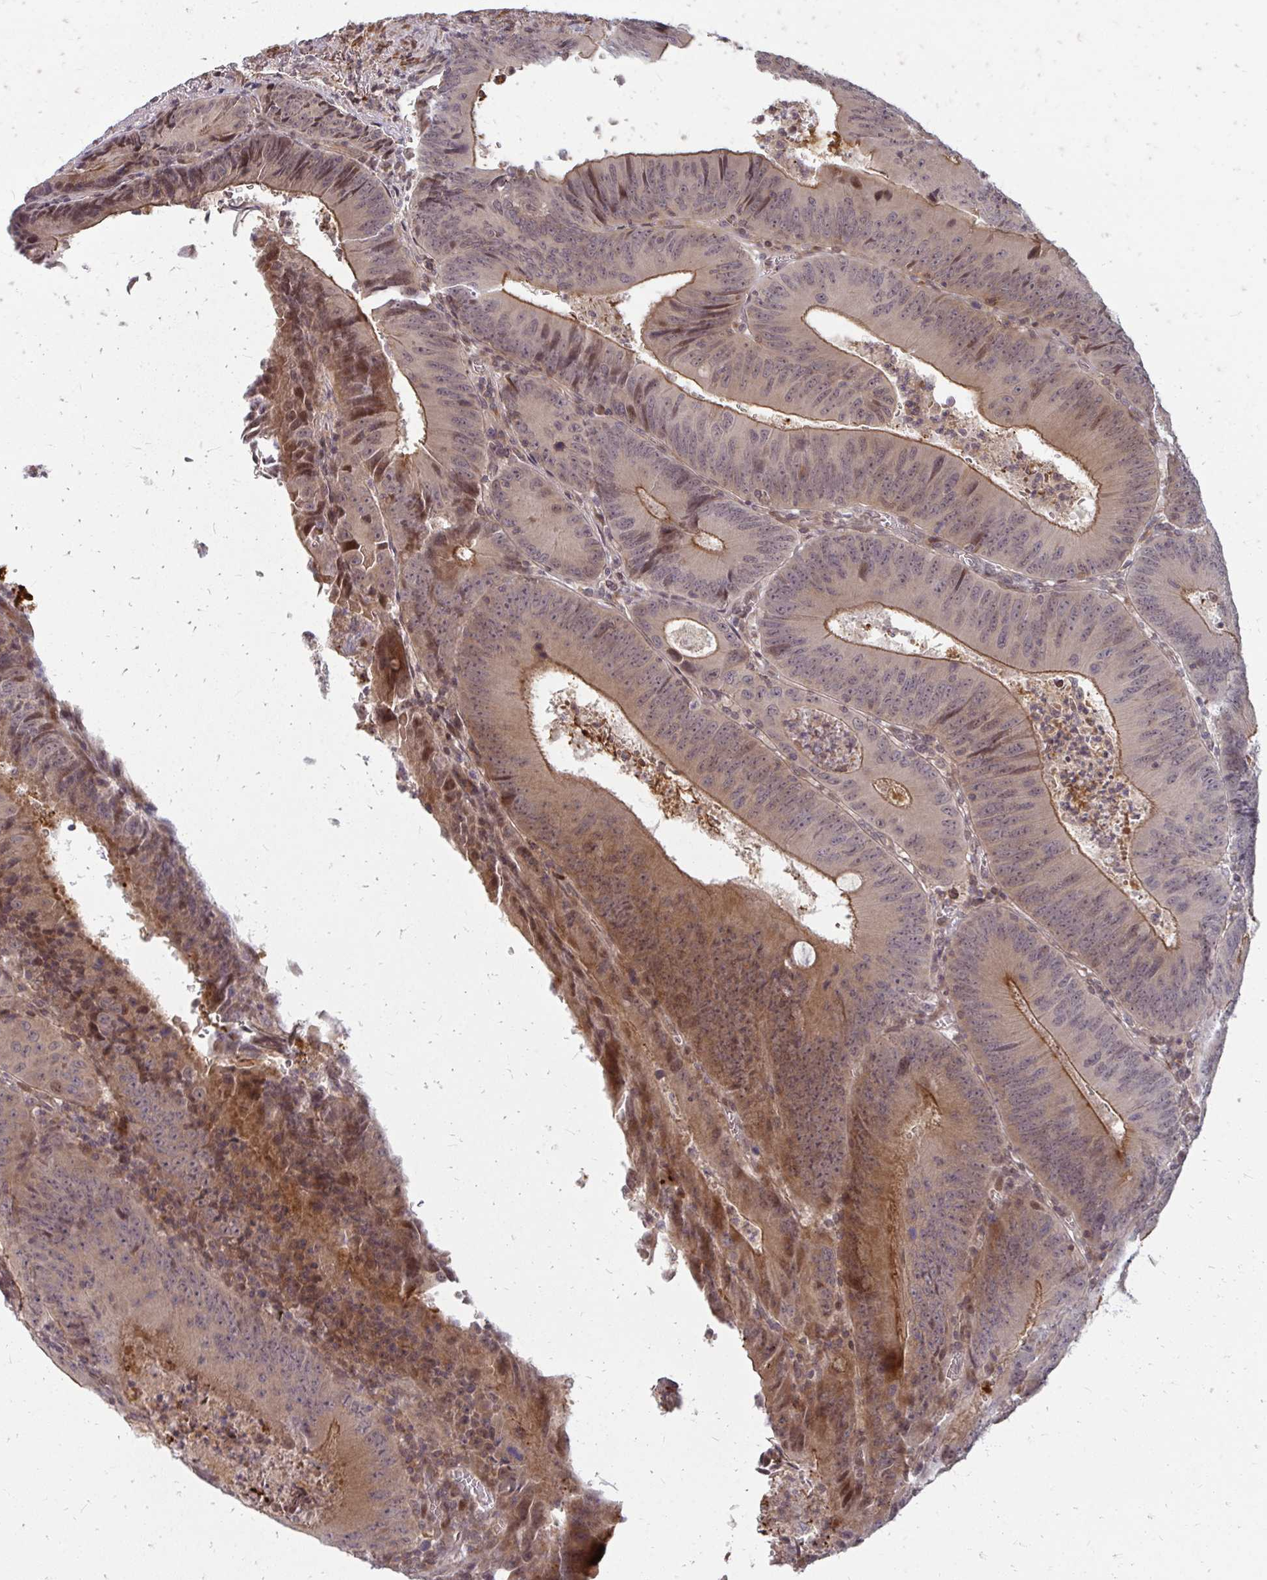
{"staining": {"intensity": "moderate", "quantity": ">75%", "location": "cytoplasmic/membranous"}, "tissue": "colorectal cancer", "cell_type": "Tumor cells", "image_type": "cancer", "snomed": [{"axis": "morphology", "description": "Adenocarcinoma, NOS"}, {"axis": "topography", "description": "Rectum"}], "caption": "A high-resolution micrograph shows immunohistochemistry staining of colorectal cancer, which exhibits moderate cytoplasmic/membranous expression in about >75% of tumor cells.", "gene": "ZNF285", "patient": {"sex": "female", "age": 72}}